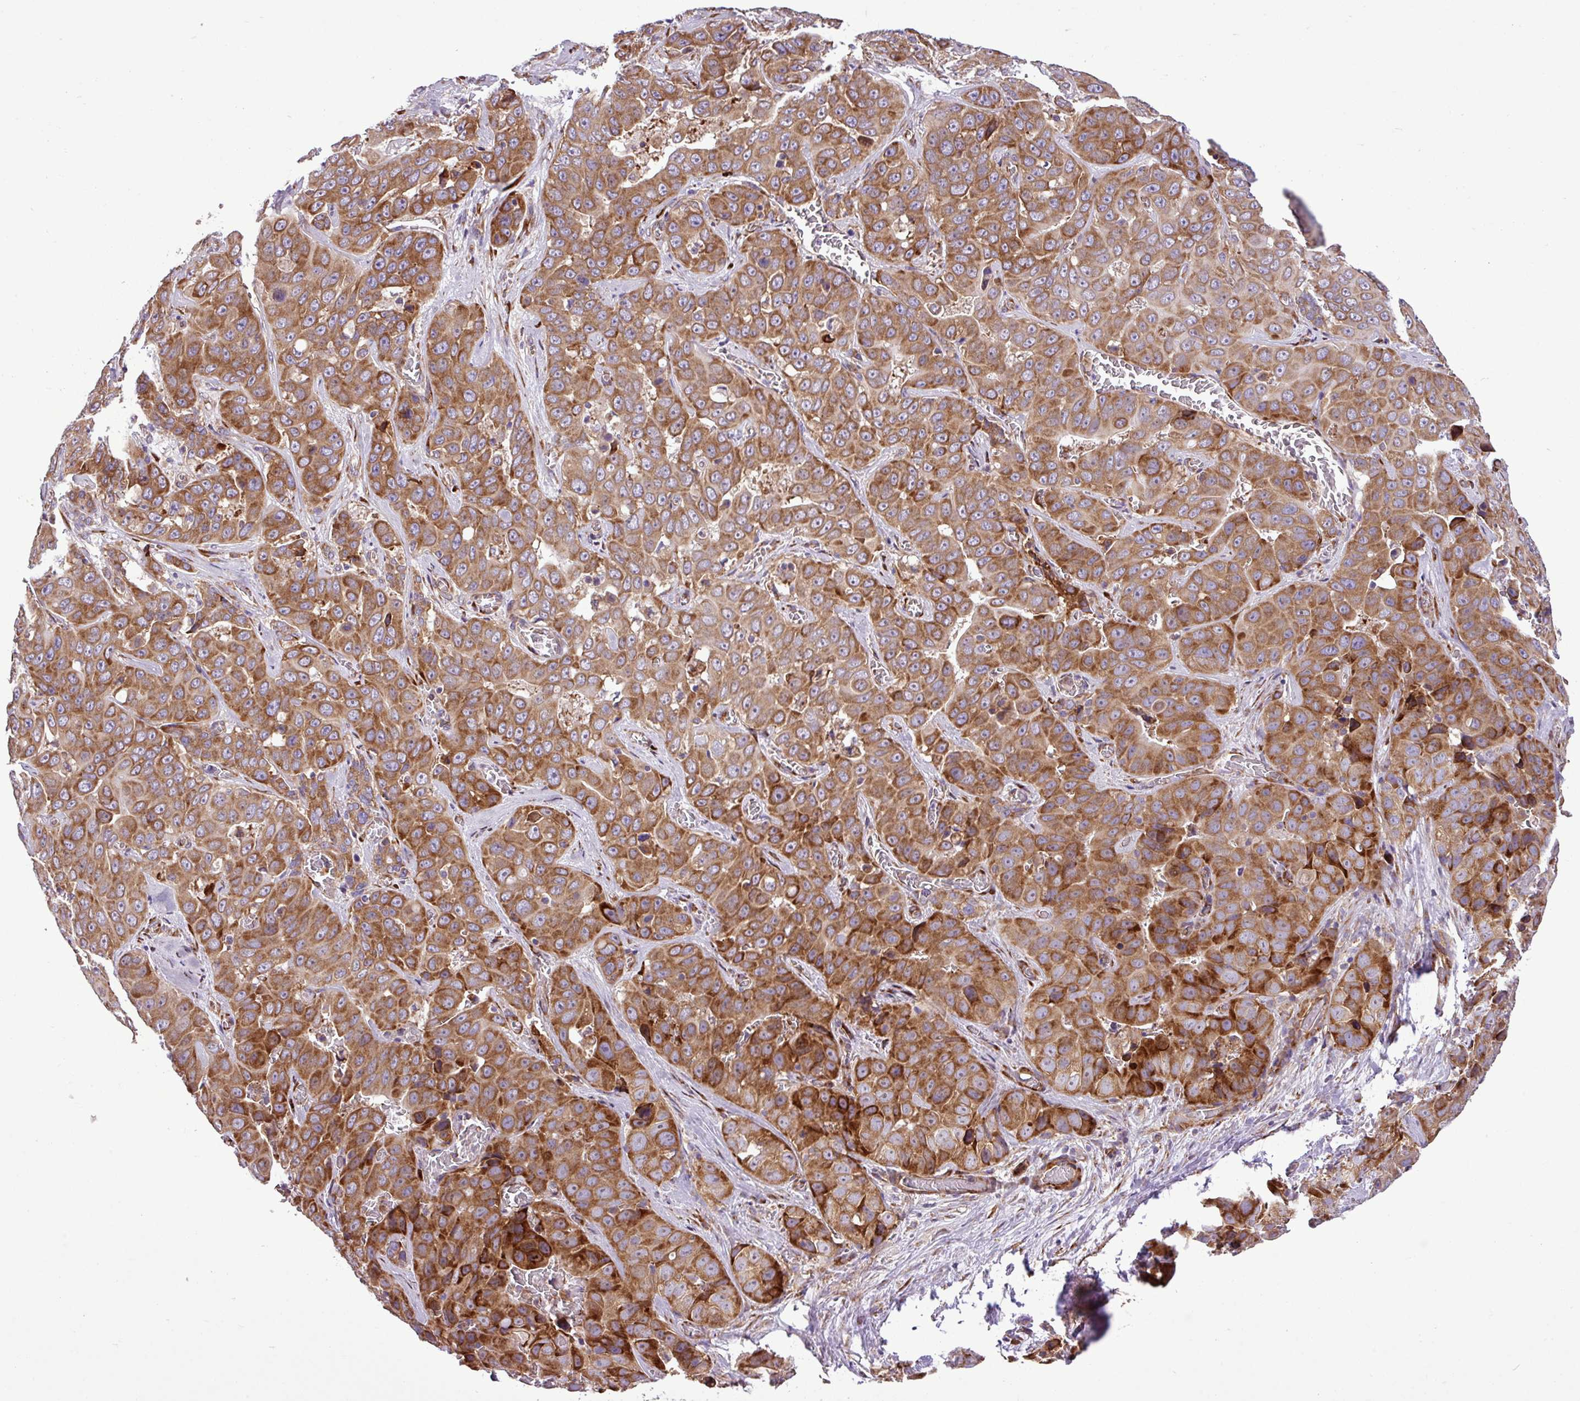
{"staining": {"intensity": "moderate", "quantity": ">75%", "location": "cytoplasmic/membranous"}, "tissue": "liver cancer", "cell_type": "Tumor cells", "image_type": "cancer", "snomed": [{"axis": "morphology", "description": "Cholangiocarcinoma"}, {"axis": "topography", "description": "Liver"}], "caption": "Liver cancer stained for a protein (brown) demonstrates moderate cytoplasmic/membranous positive expression in approximately >75% of tumor cells.", "gene": "RPL13", "patient": {"sex": "female", "age": 52}}